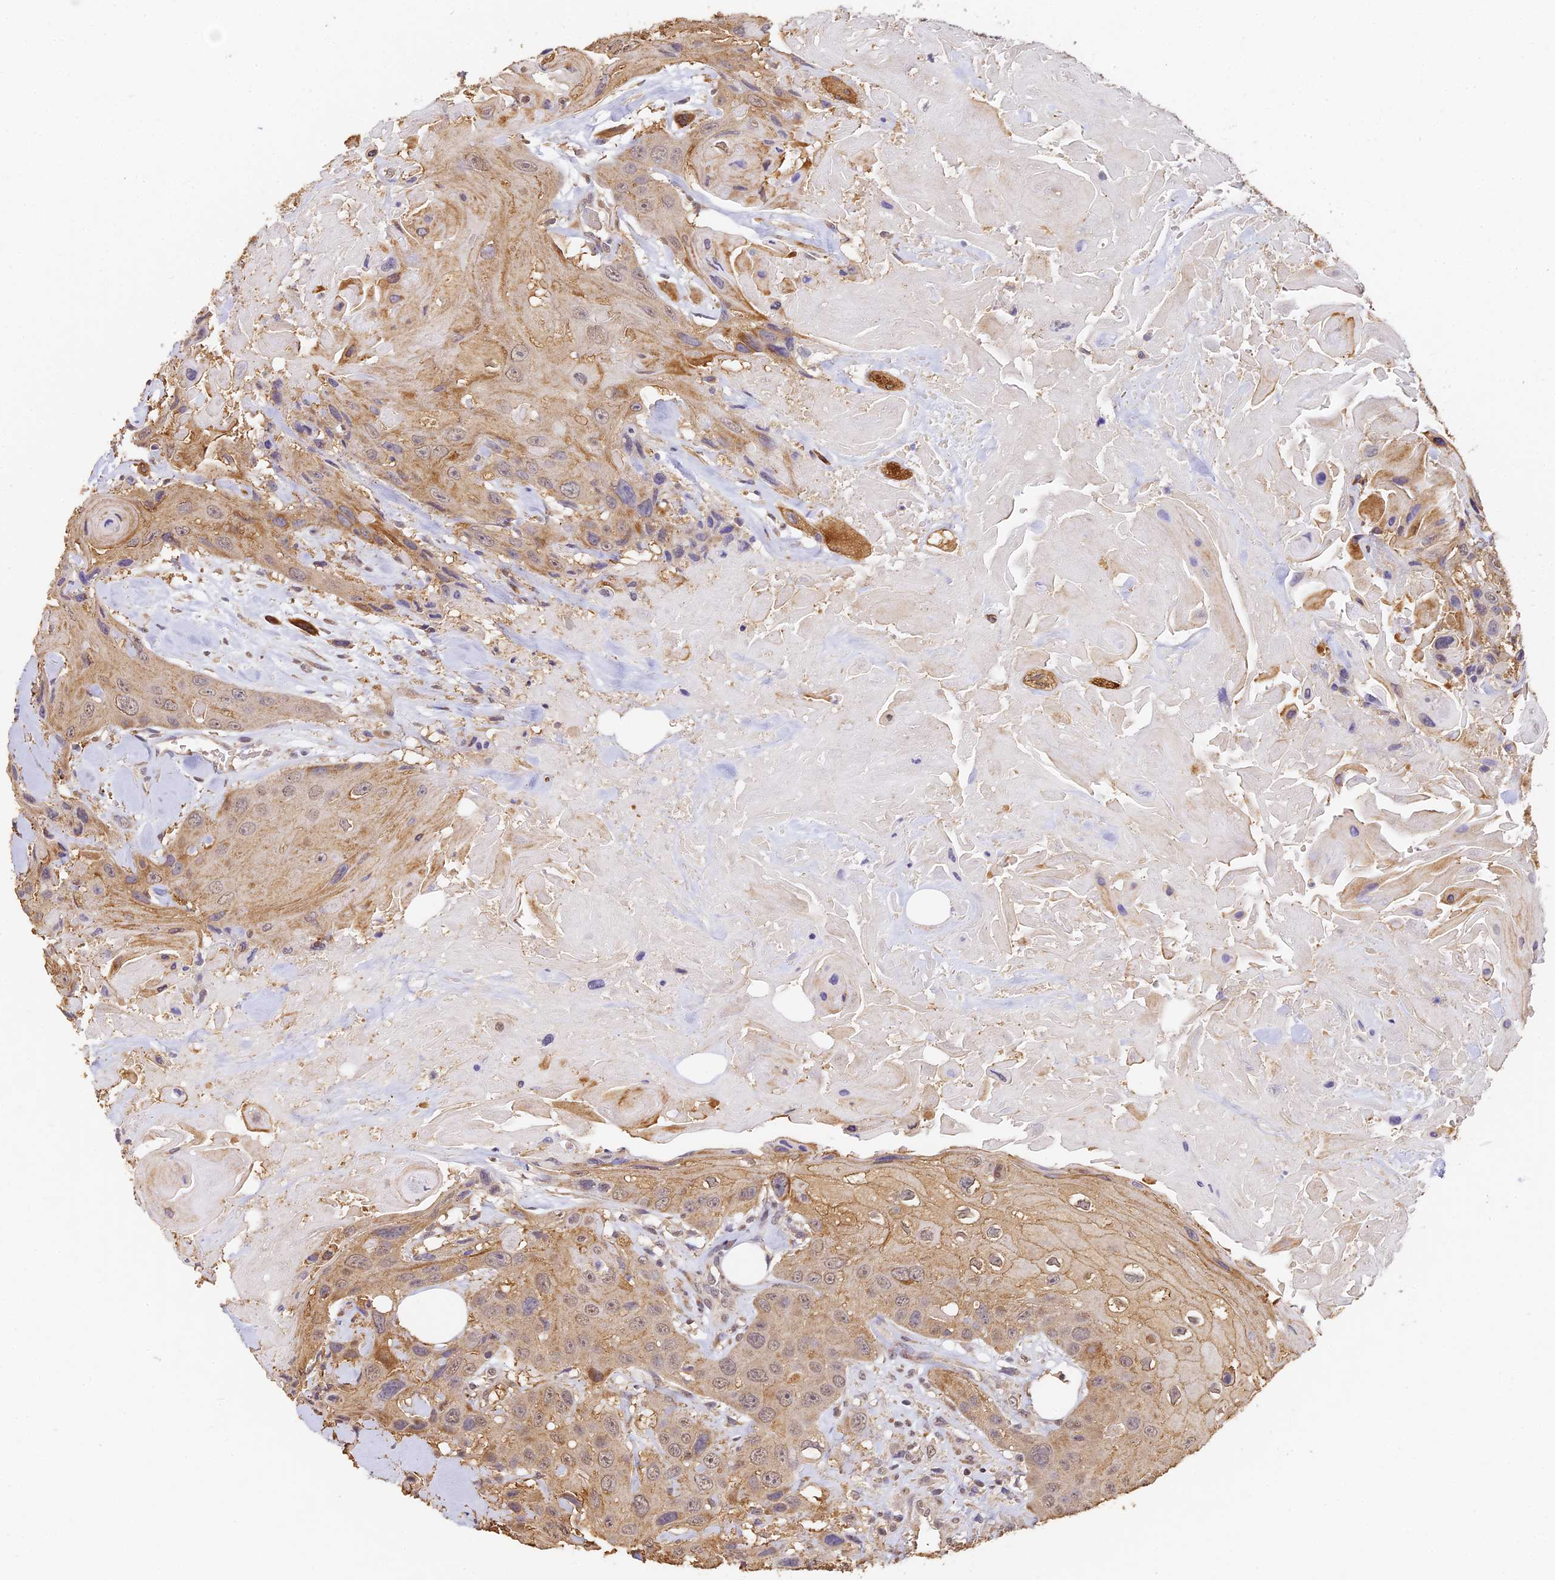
{"staining": {"intensity": "weak", "quantity": ">75%", "location": "cytoplasmic/membranous,nuclear"}, "tissue": "head and neck cancer", "cell_type": "Tumor cells", "image_type": "cancer", "snomed": [{"axis": "morphology", "description": "Squamous cell carcinoma, NOS"}, {"axis": "topography", "description": "Head-Neck"}], "caption": "Head and neck cancer tissue displays weak cytoplasmic/membranous and nuclear expression in approximately >75% of tumor cells, visualized by immunohistochemistry.", "gene": "SLC11A1", "patient": {"sex": "male", "age": 81}}